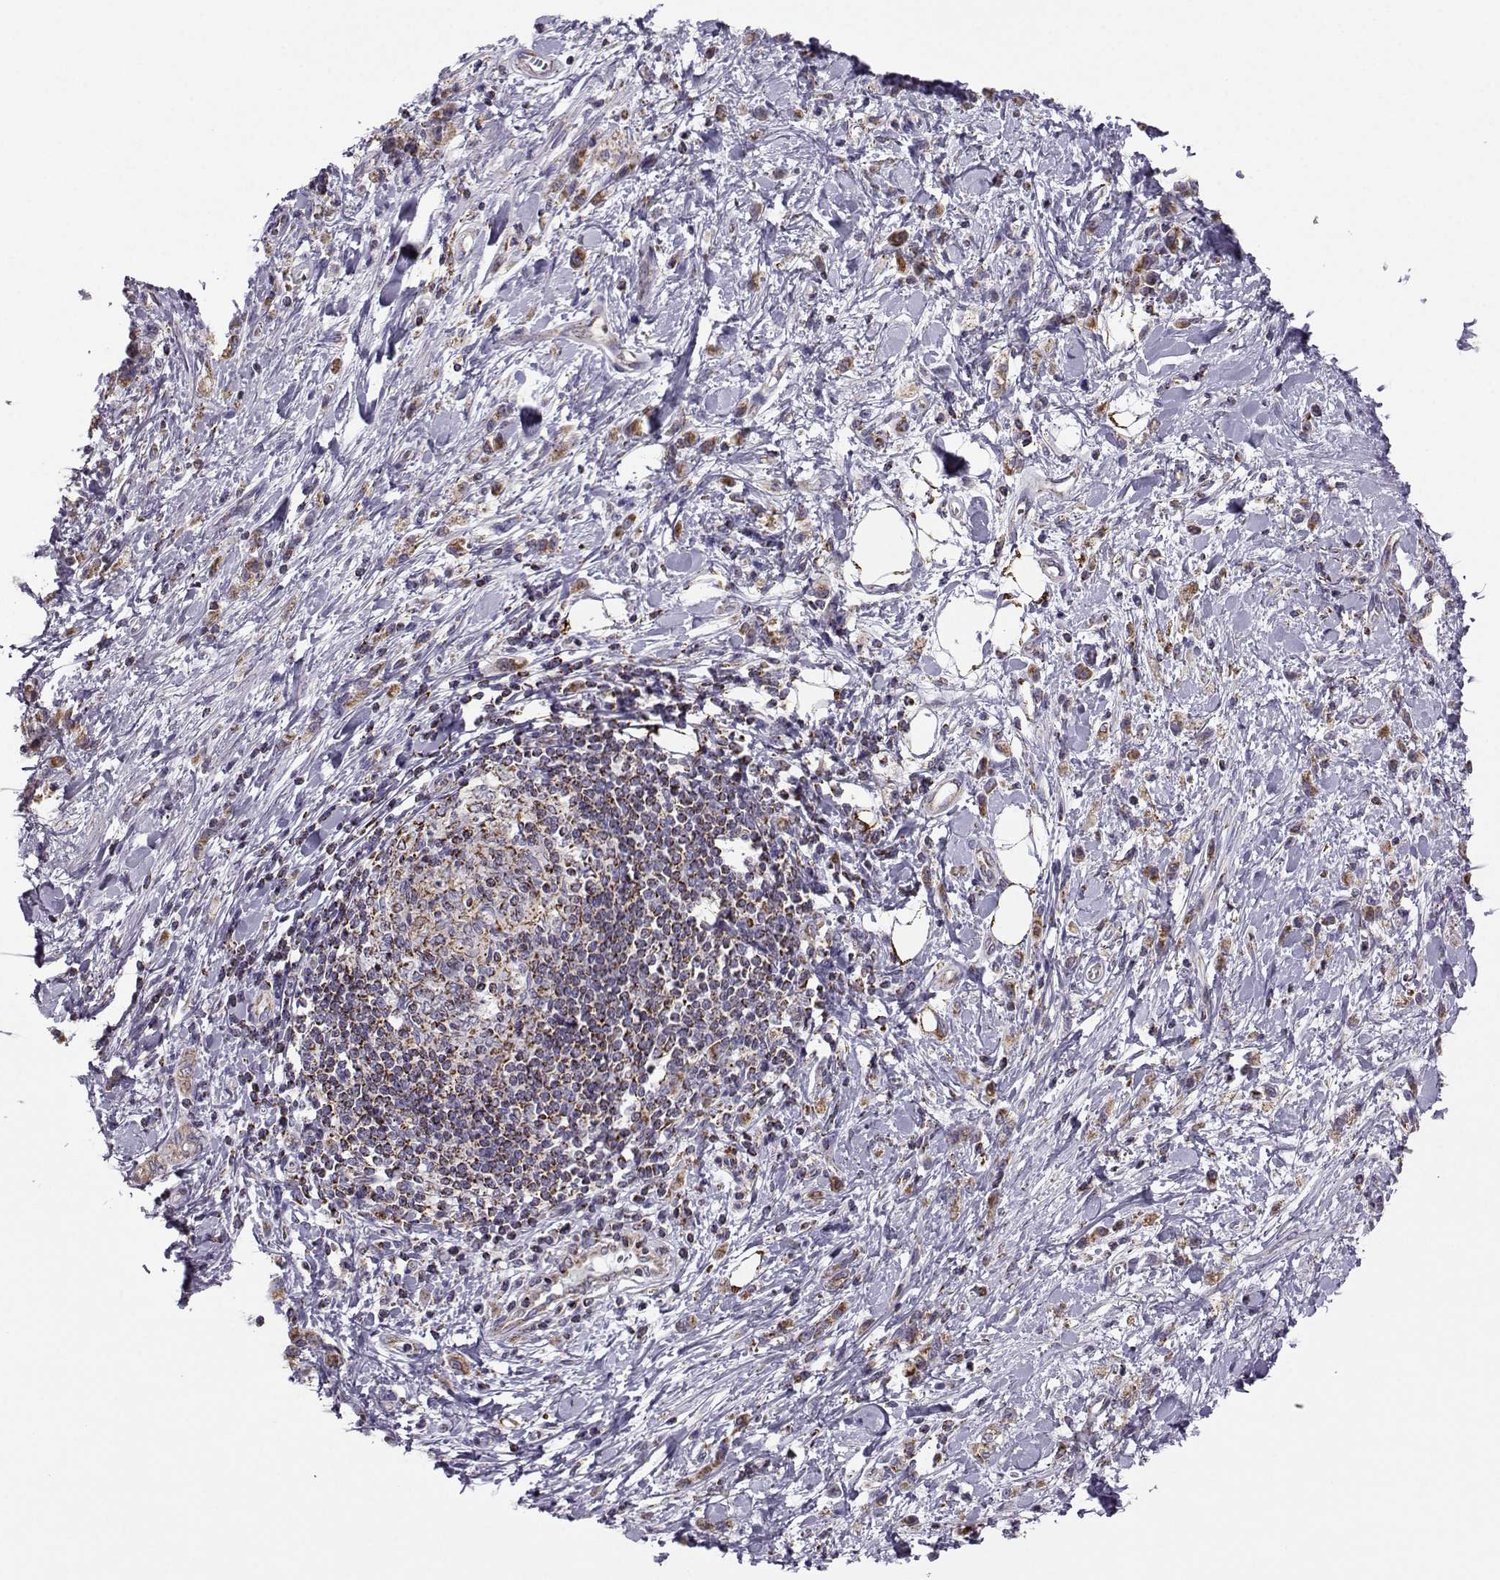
{"staining": {"intensity": "moderate", "quantity": "25%-75%", "location": "cytoplasmic/membranous"}, "tissue": "stomach cancer", "cell_type": "Tumor cells", "image_type": "cancer", "snomed": [{"axis": "morphology", "description": "Adenocarcinoma, NOS"}, {"axis": "topography", "description": "Stomach"}], "caption": "This photomicrograph demonstrates stomach cancer (adenocarcinoma) stained with immunohistochemistry (IHC) to label a protein in brown. The cytoplasmic/membranous of tumor cells show moderate positivity for the protein. Nuclei are counter-stained blue.", "gene": "NECAB3", "patient": {"sex": "male", "age": 77}}